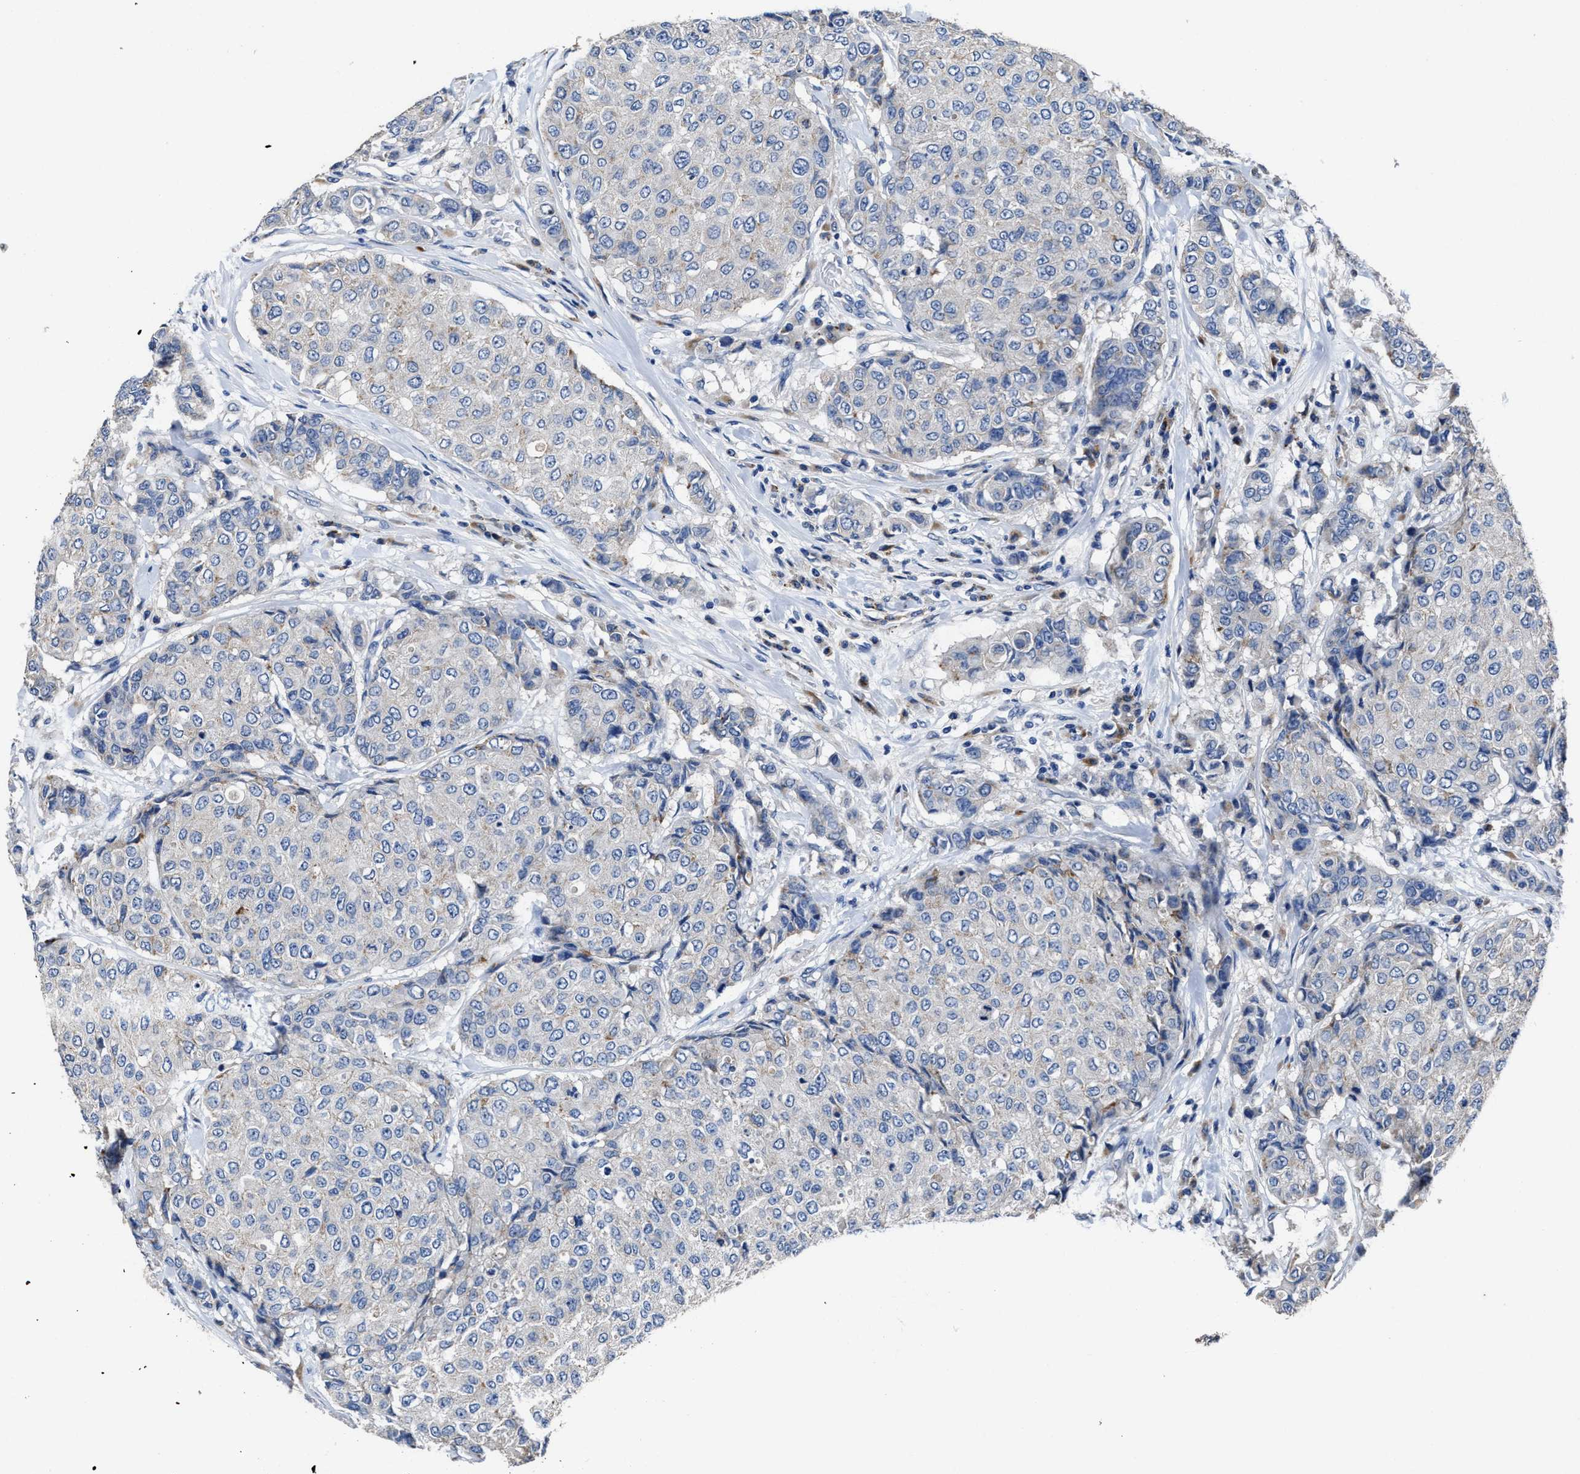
{"staining": {"intensity": "negative", "quantity": "none", "location": "none"}, "tissue": "breast cancer", "cell_type": "Tumor cells", "image_type": "cancer", "snomed": [{"axis": "morphology", "description": "Duct carcinoma"}, {"axis": "topography", "description": "Breast"}], "caption": "Tumor cells show no significant protein positivity in breast infiltrating ductal carcinoma.", "gene": "UBR4", "patient": {"sex": "female", "age": 27}}